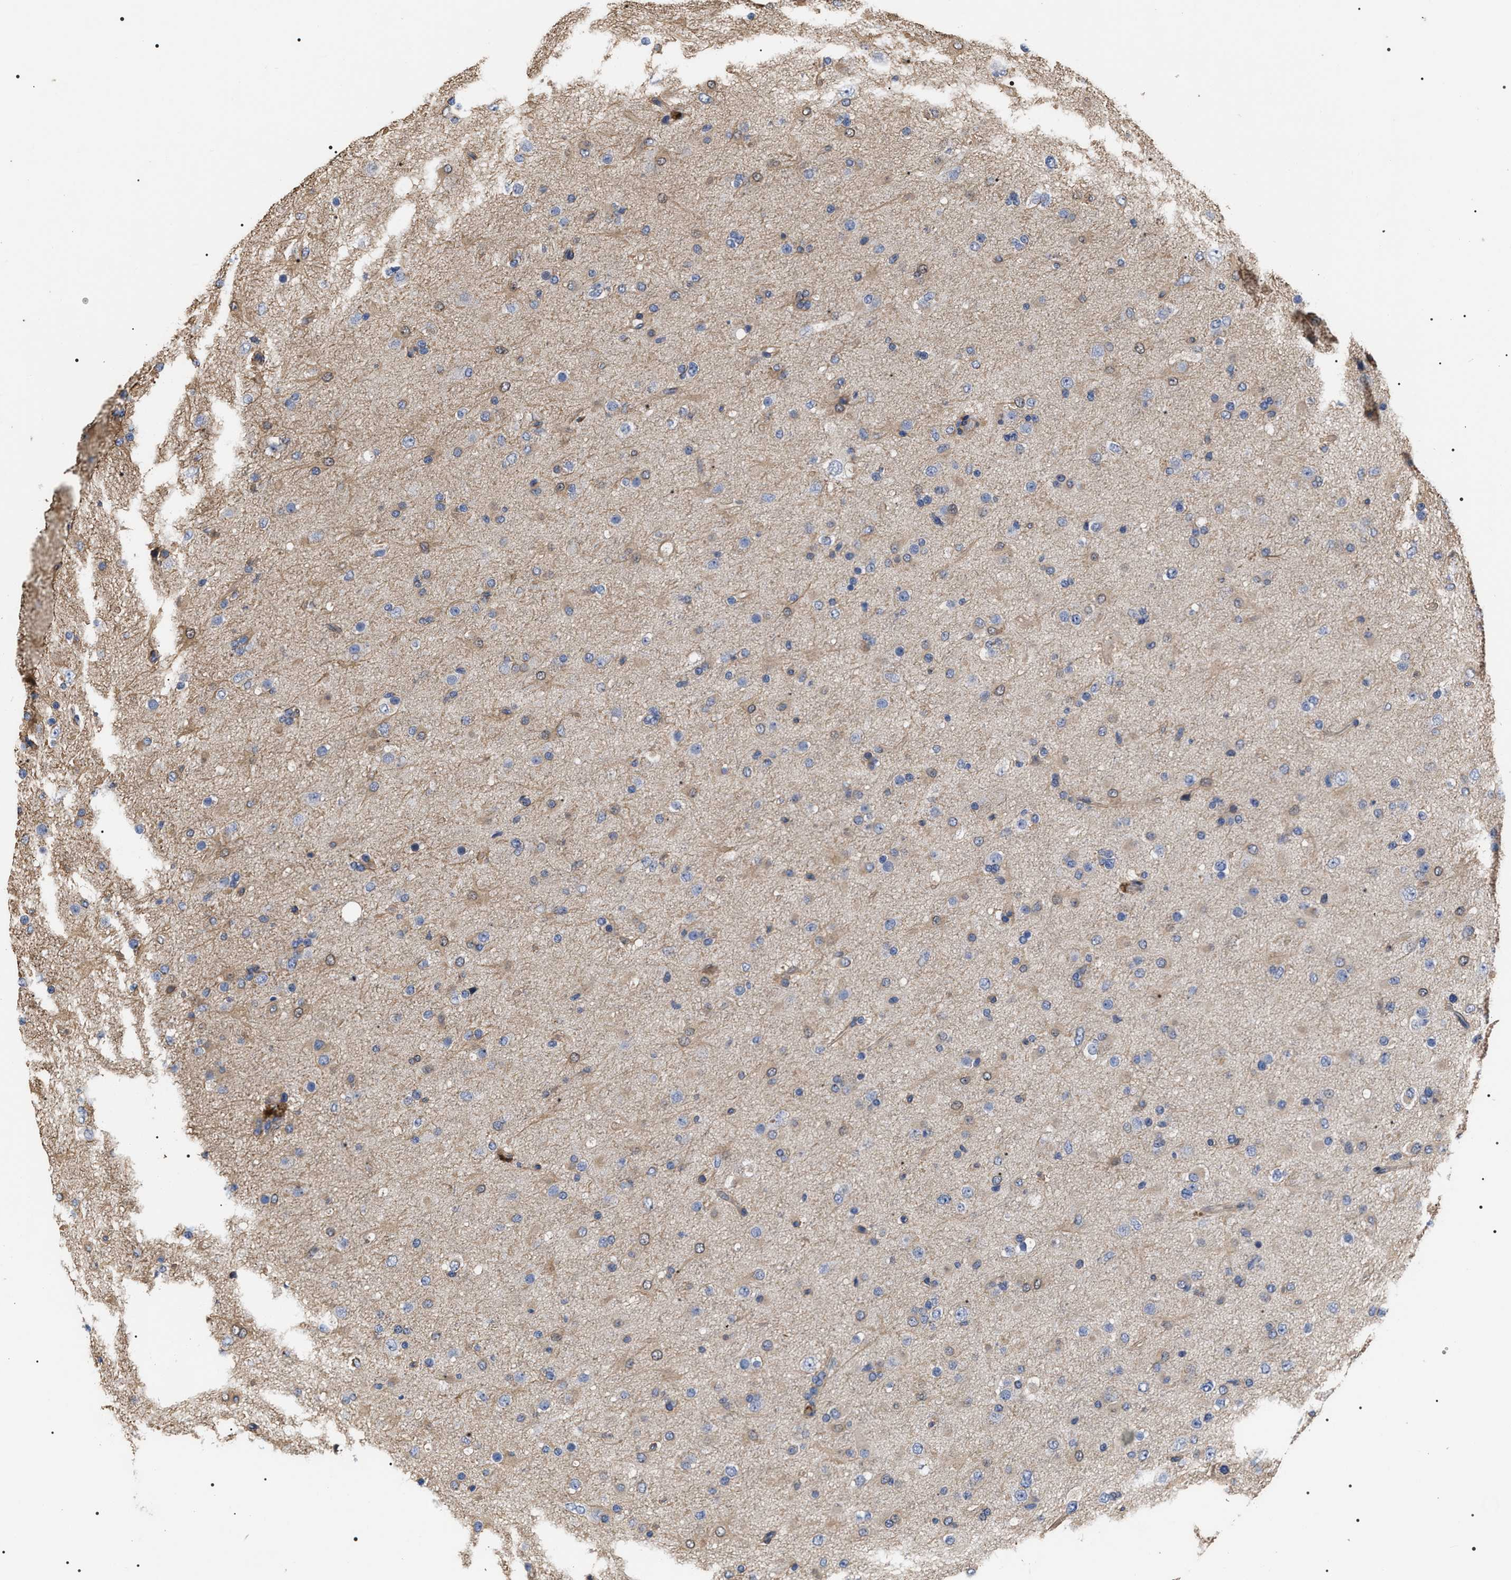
{"staining": {"intensity": "weak", "quantity": "25%-75%", "location": "cytoplasmic/membranous"}, "tissue": "glioma", "cell_type": "Tumor cells", "image_type": "cancer", "snomed": [{"axis": "morphology", "description": "Glioma, malignant, Low grade"}, {"axis": "topography", "description": "Brain"}], "caption": "IHC of human glioma exhibits low levels of weak cytoplasmic/membranous expression in approximately 25%-75% of tumor cells.", "gene": "TSPAN33", "patient": {"sex": "male", "age": 65}}